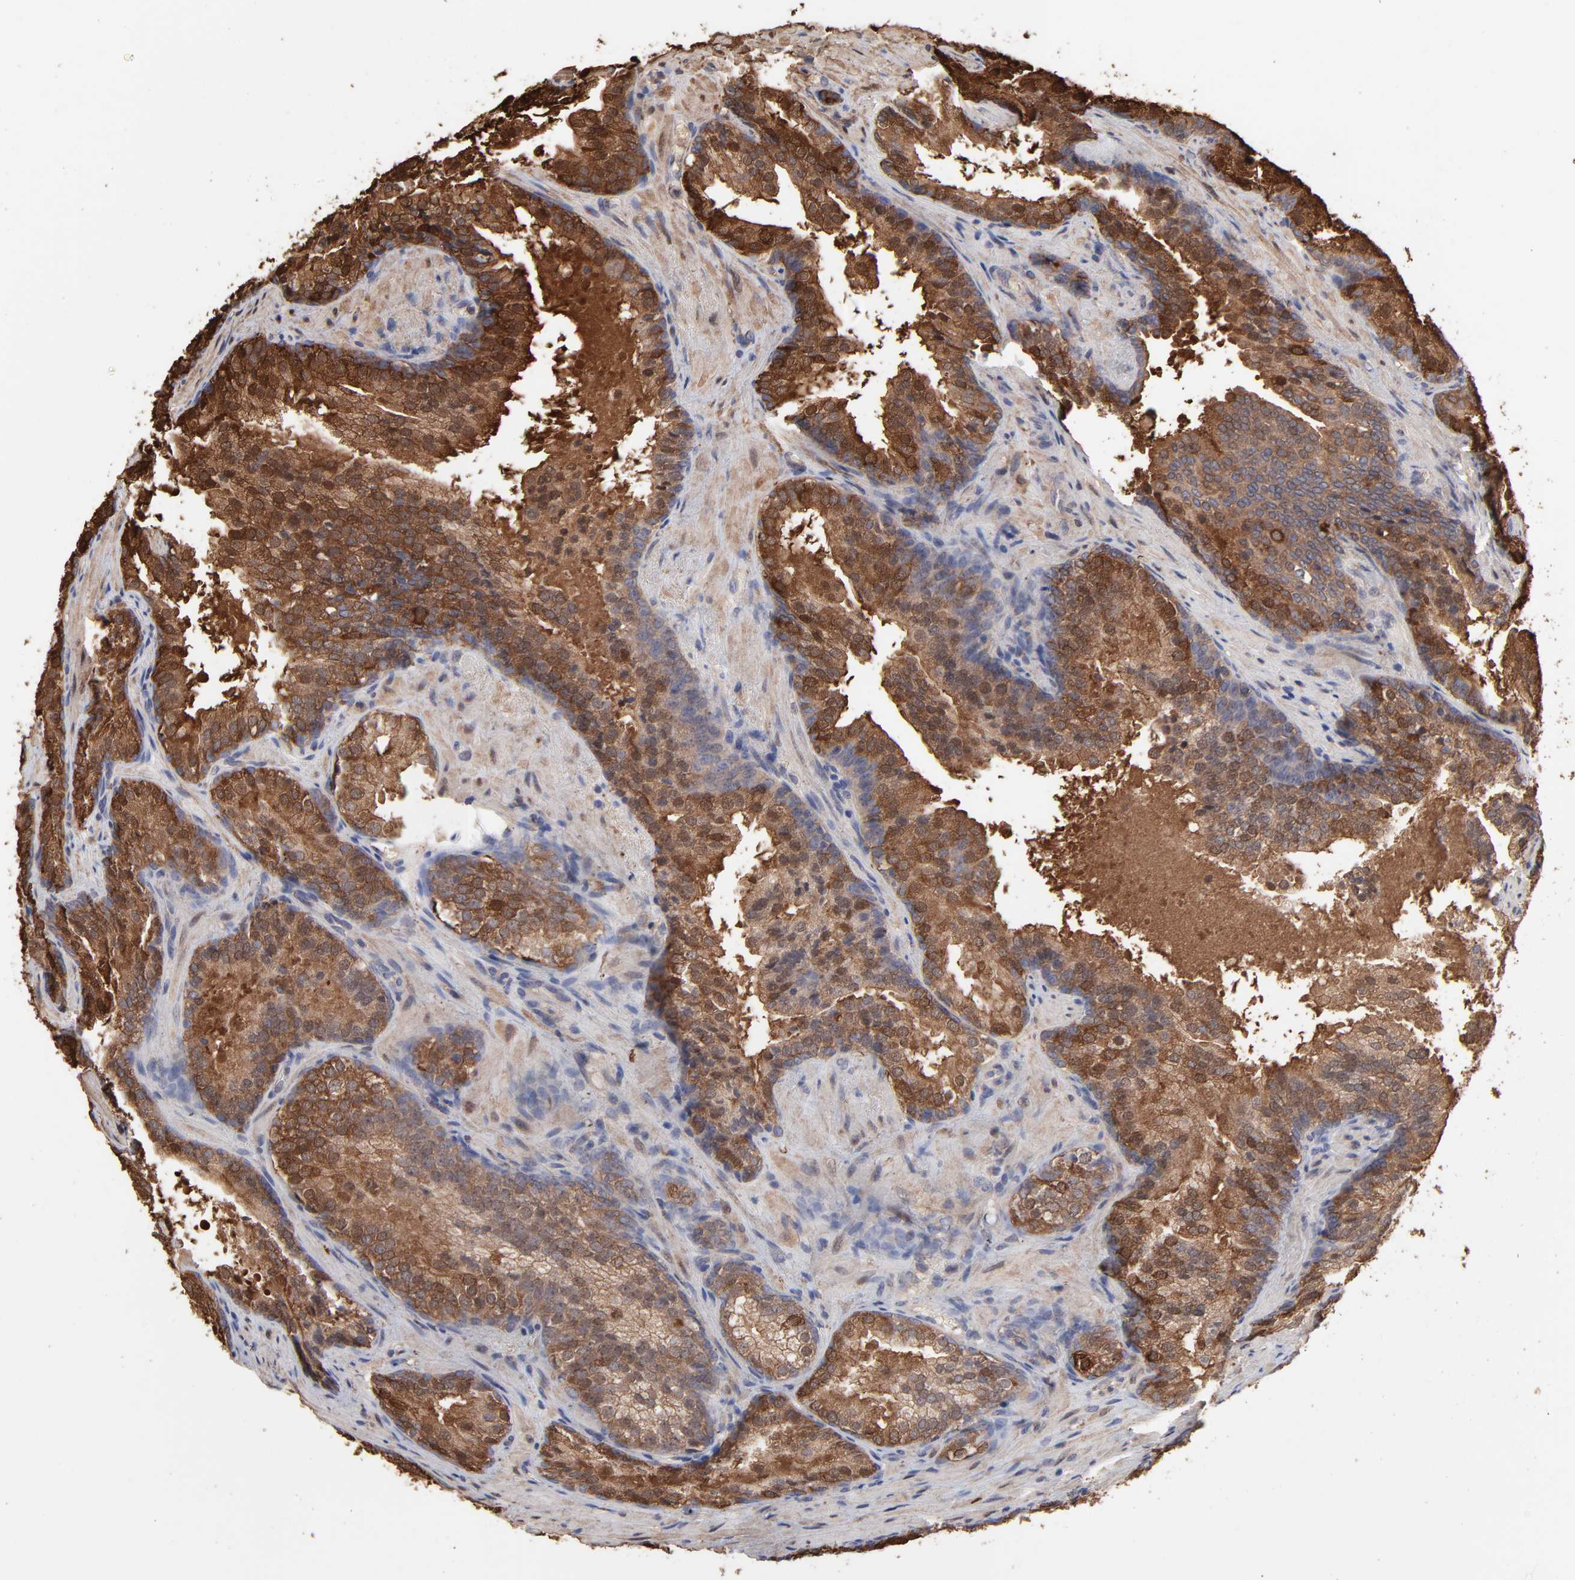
{"staining": {"intensity": "moderate", "quantity": ">75%", "location": "cytoplasmic/membranous,nuclear"}, "tissue": "prostate cancer", "cell_type": "Tumor cells", "image_type": "cancer", "snomed": [{"axis": "morphology", "description": "Adenocarcinoma, Low grade"}, {"axis": "topography", "description": "Prostate"}], "caption": "IHC image of human adenocarcinoma (low-grade) (prostate) stained for a protein (brown), which demonstrates medium levels of moderate cytoplasmic/membranous and nuclear expression in about >75% of tumor cells.", "gene": "TANGO2", "patient": {"sex": "male", "age": 69}}